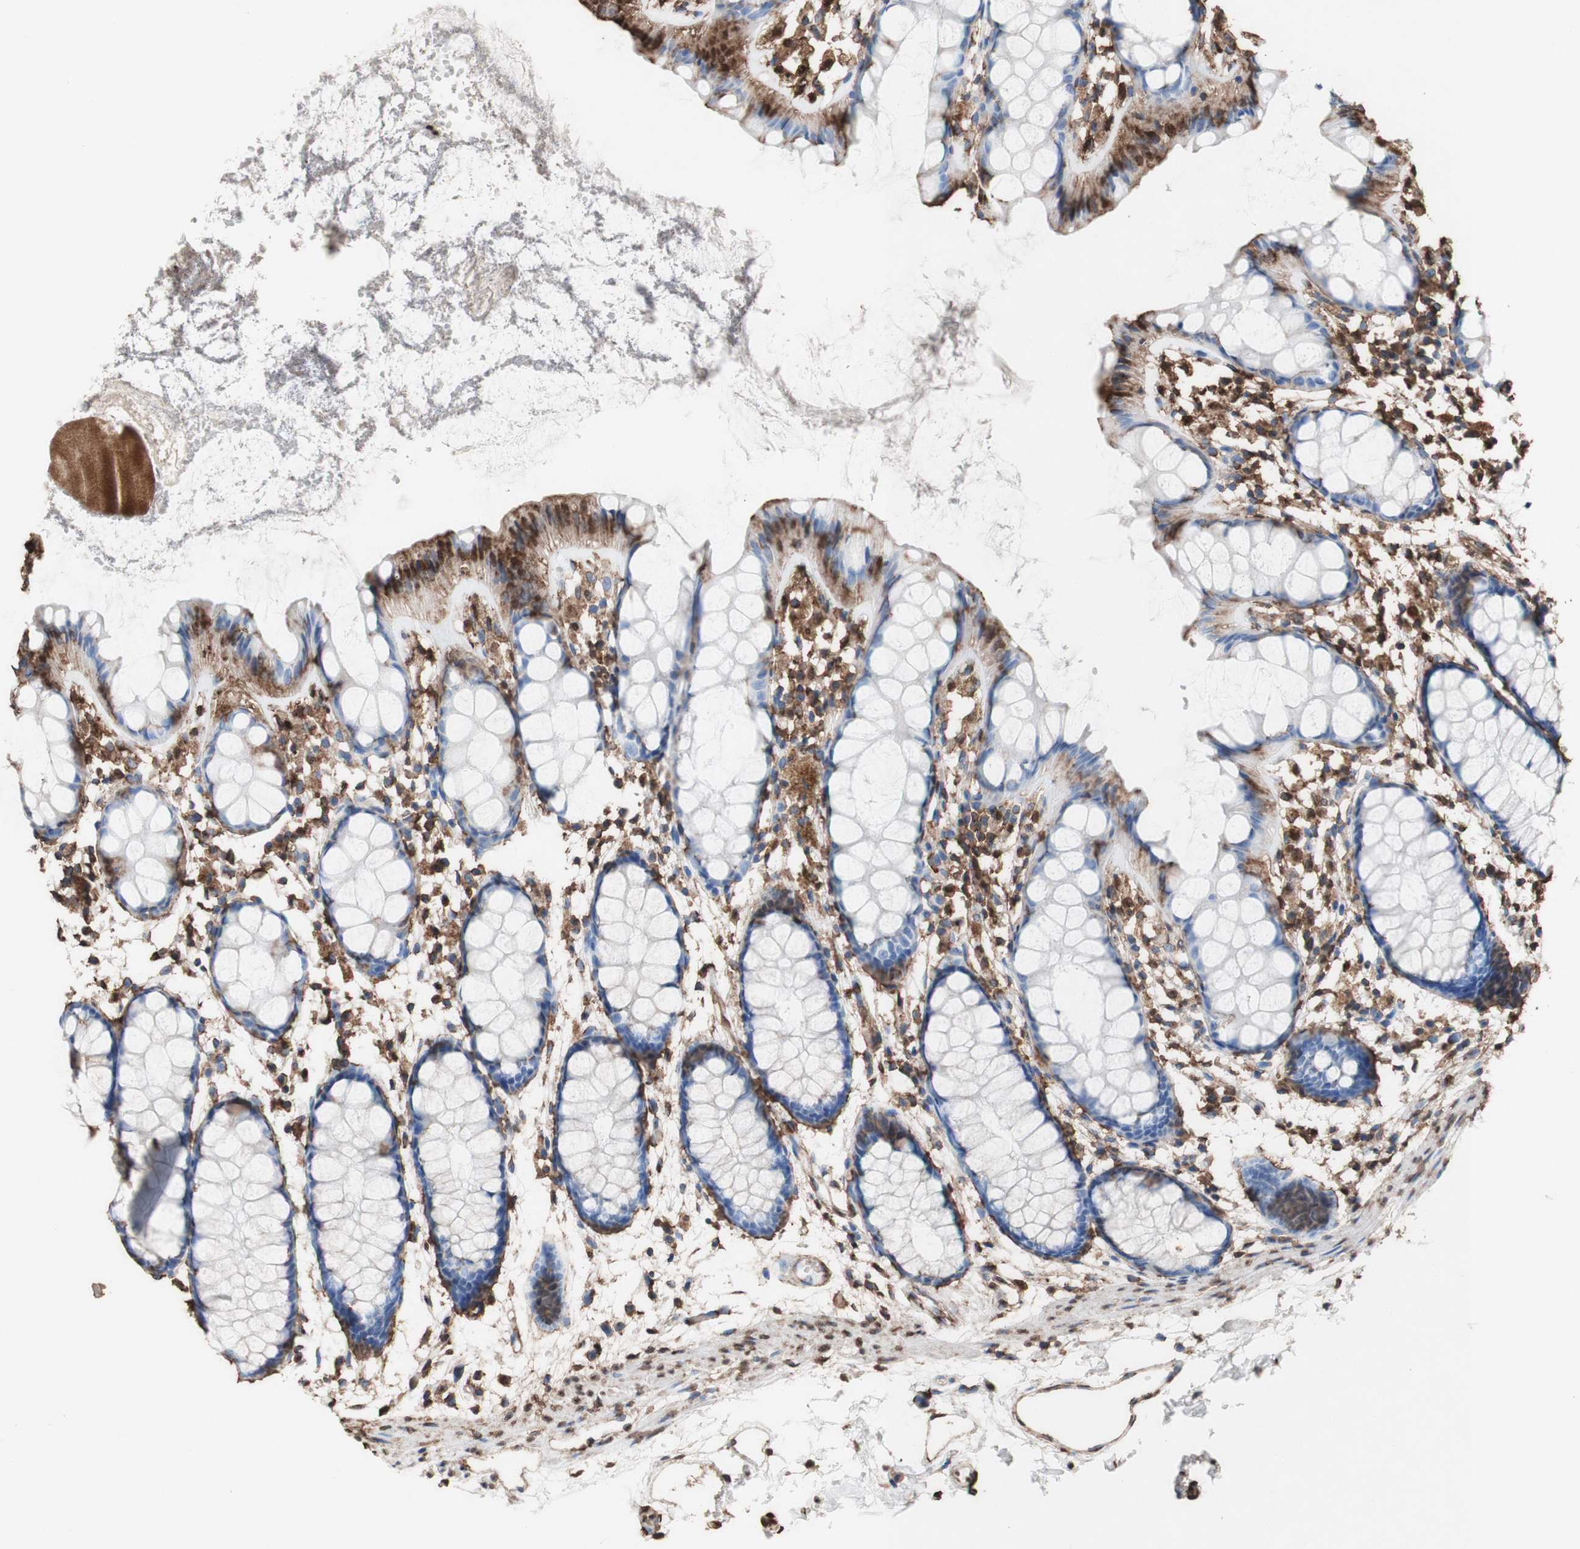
{"staining": {"intensity": "moderate", "quantity": "<25%", "location": "cytoplasmic/membranous,nuclear"}, "tissue": "rectum", "cell_type": "Glandular cells", "image_type": "normal", "snomed": [{"axis": "morphology", "description": "Normal tissue, NOS"}, {"axis": "topography", "description": "Rectum"}], "caption": "Glandular cells reveal low levels of moderate cytoplasmic/membranous,nuclear staining in about <25% of cells in benign rectum.", "gene": "PIDD1", "patient": {"sex": "female", "age": 66}}